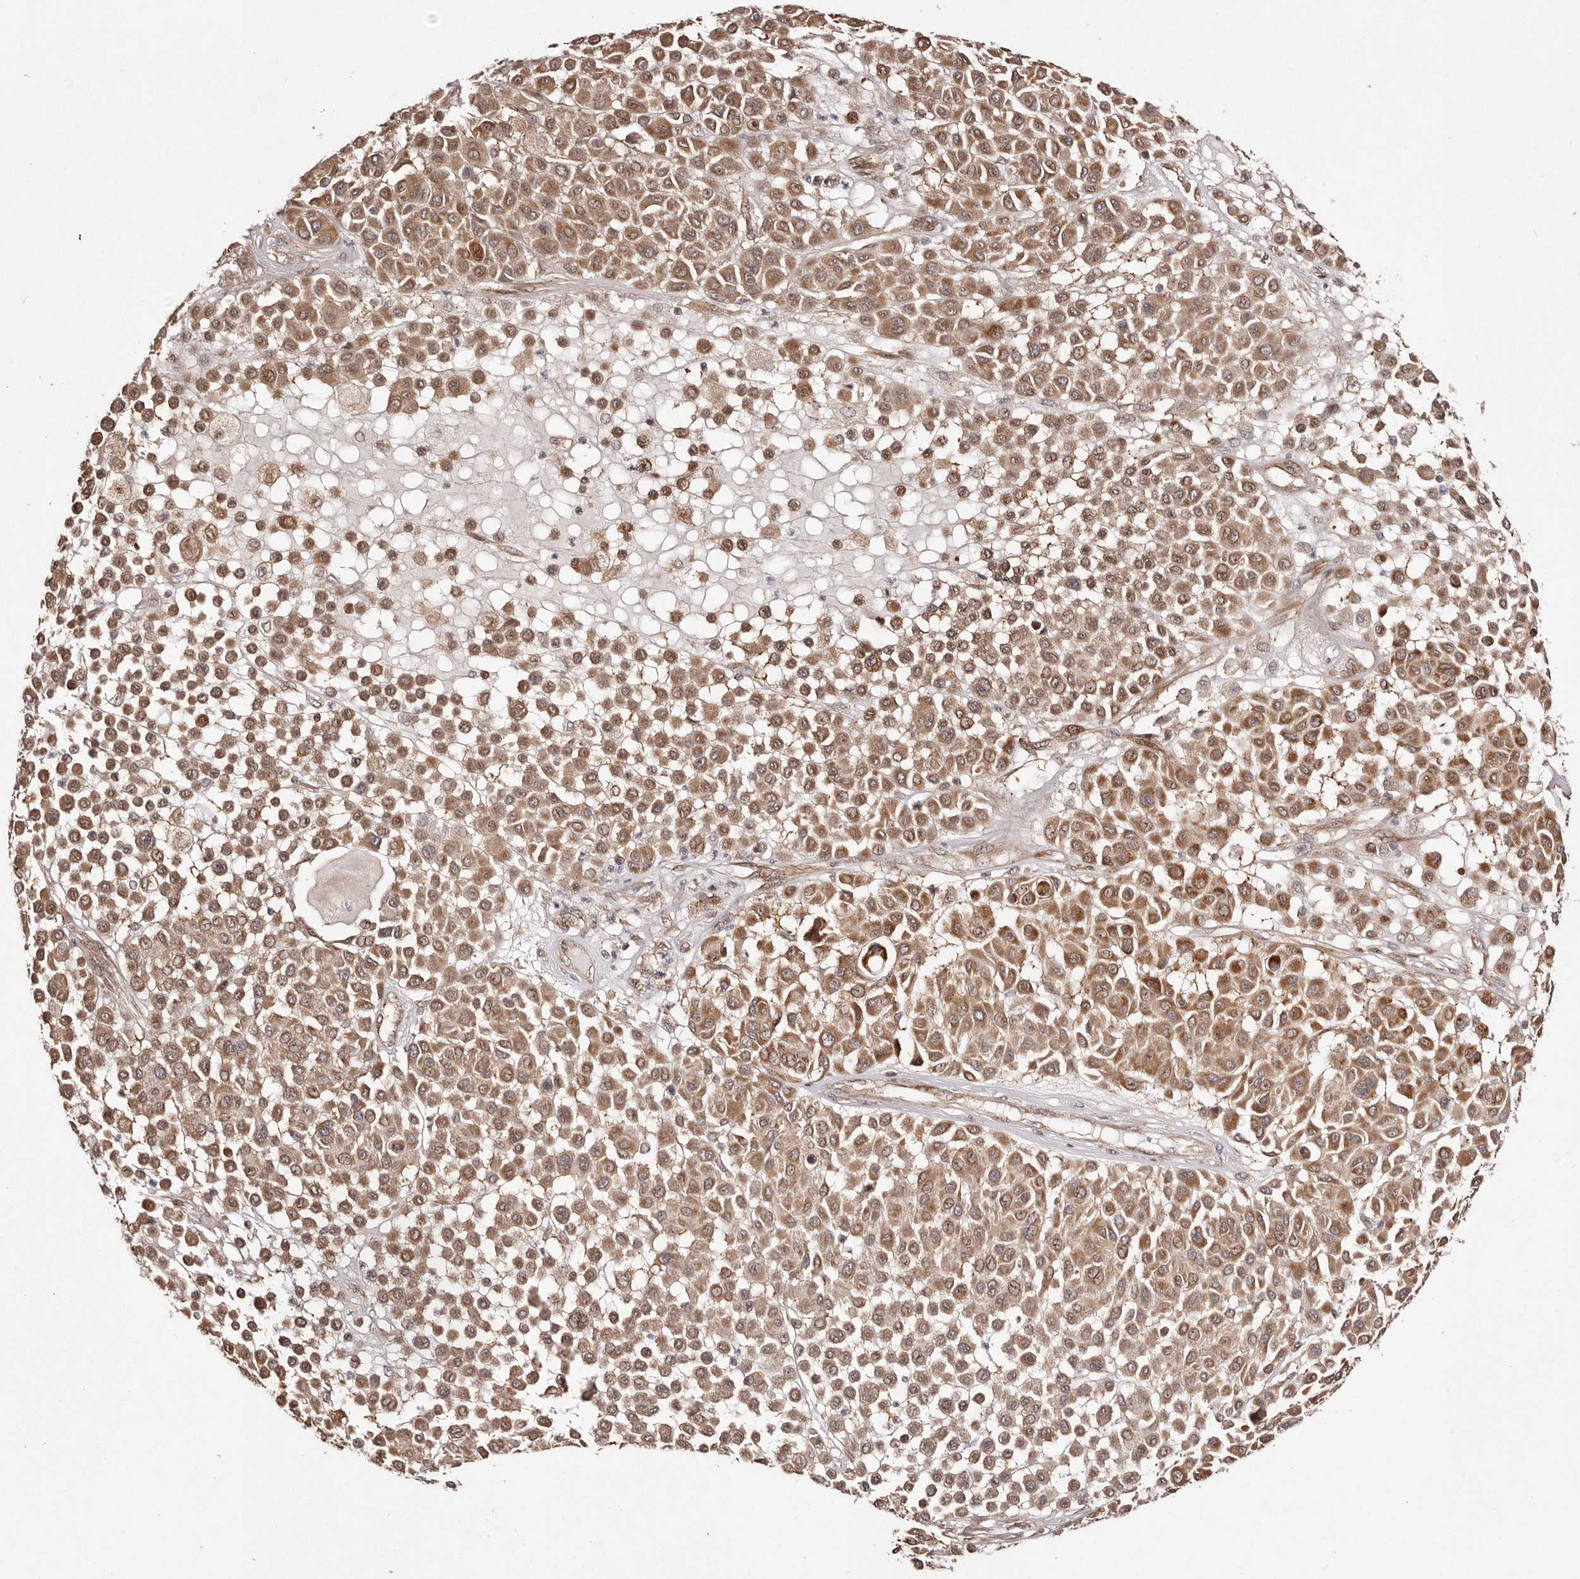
{"staining": {"intensity": "moderate", "quantity": ">75%", "location": "cytoplasmic/membranous"}, "tissue": "melanoma", "cell_type": "Tumor cells", "image_type": "cancer", "snomed": [{"axis": "morphology", "description": "Malignant melanoma, Metastatic site"}, {"axis": "topography", "description": "Soft tissue"}], "caption": "Protein expression analysis of malignant melanoma (metastatic site) displays moderate cytoplasmic/membranous positivity in approximately >75% of tumor cells.", "gene": "EGR3", "patient": {"sex": "male", "age": 41}}